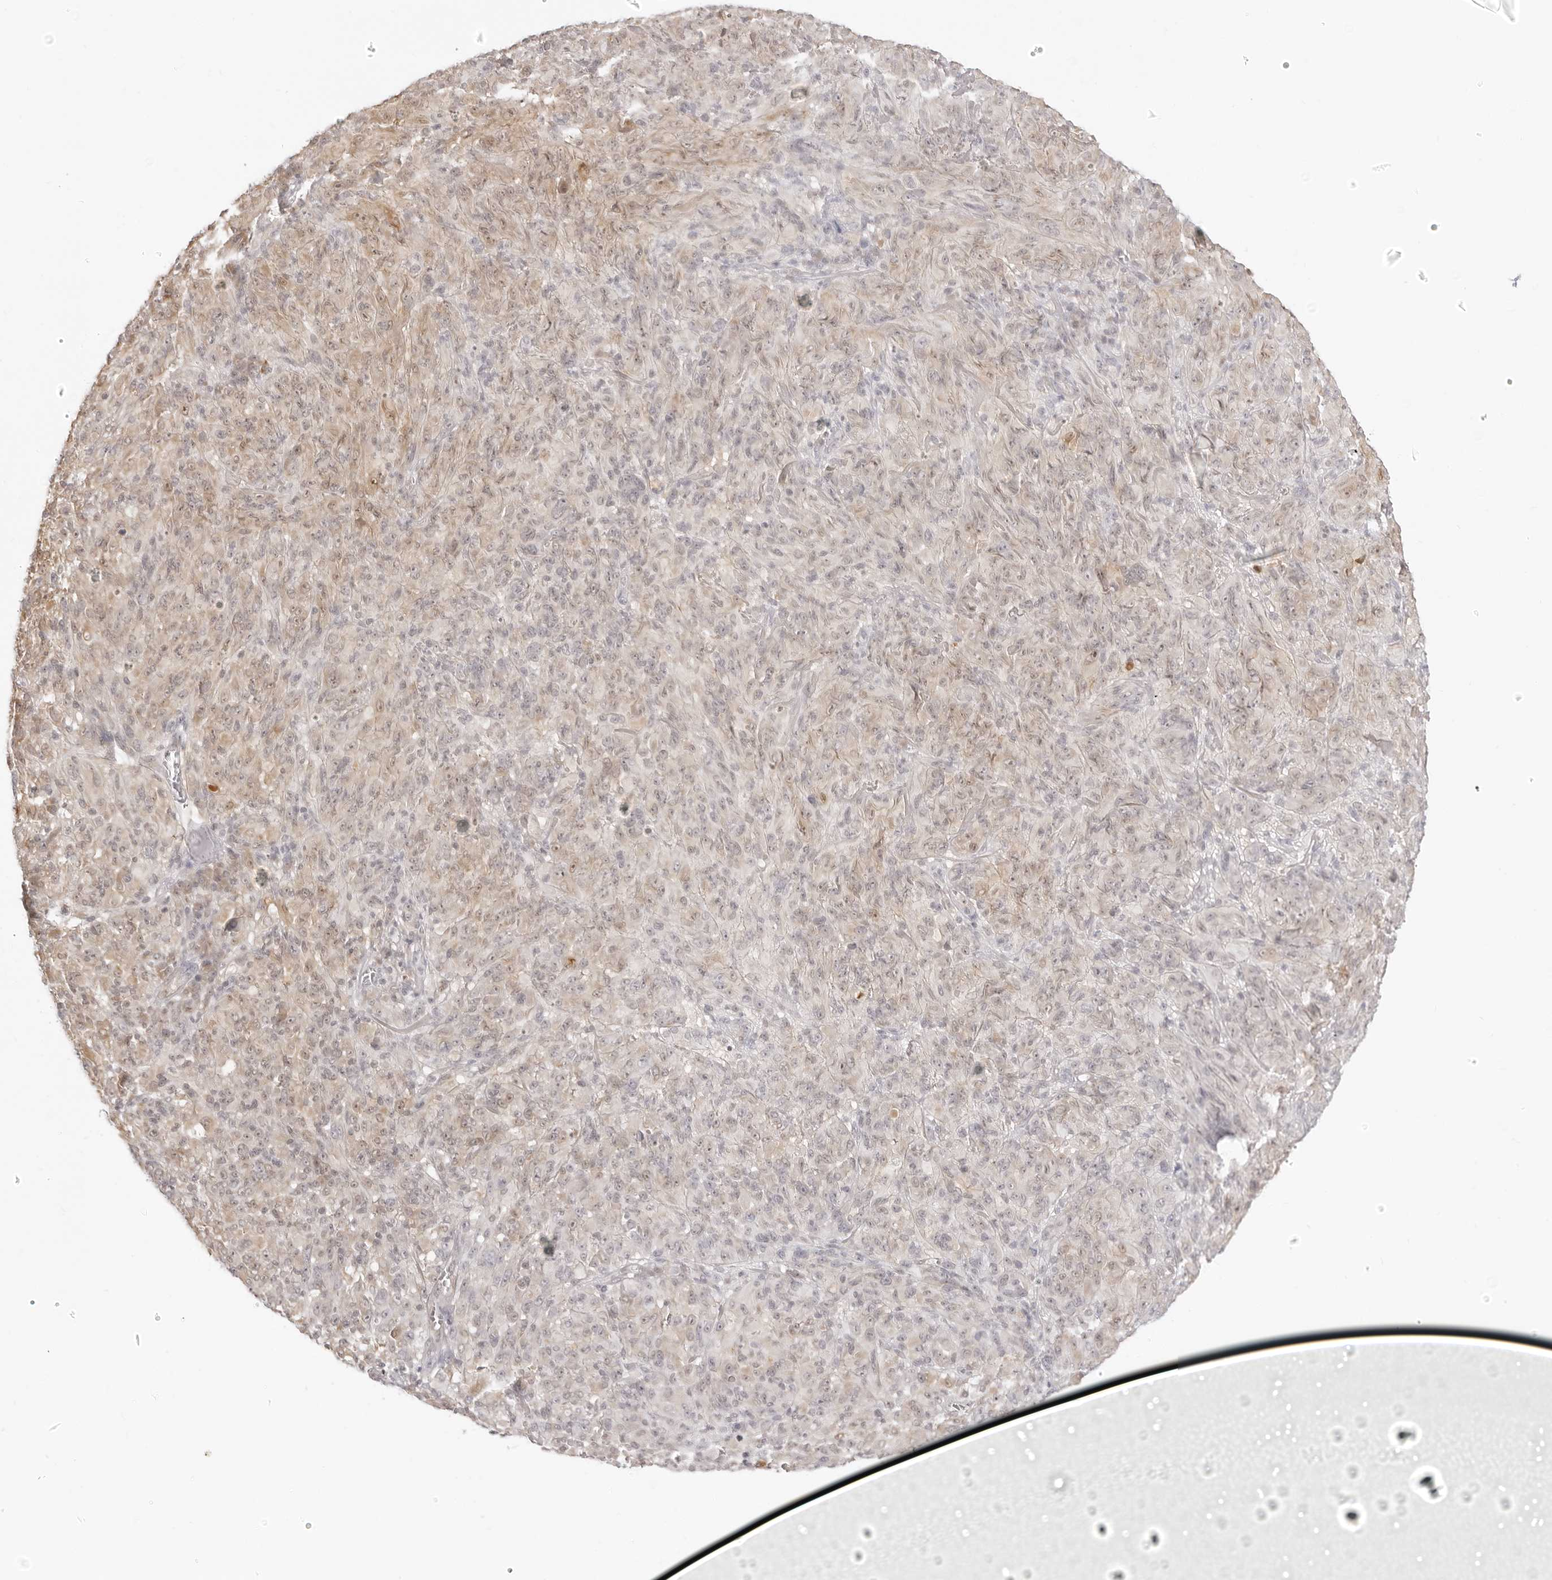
{"staining": {"intensity": "negative", "quantity": "none", "location": "none"}, "tissue": "melanoma", "cell_type": "Tumor cells", "image_type": "cancer", "snomed": [{"axis": "morphology", "description": "Malignant melanoma, NOS"}, {"axis": "topography", "description": "Skin of head"}], "caption": "A photomicrograph of malignant melanoma stained for a protein reveals no brown staining in tumor cells.", "gene": "FDPS", "patient": {"sex": "male", "age": 96}}